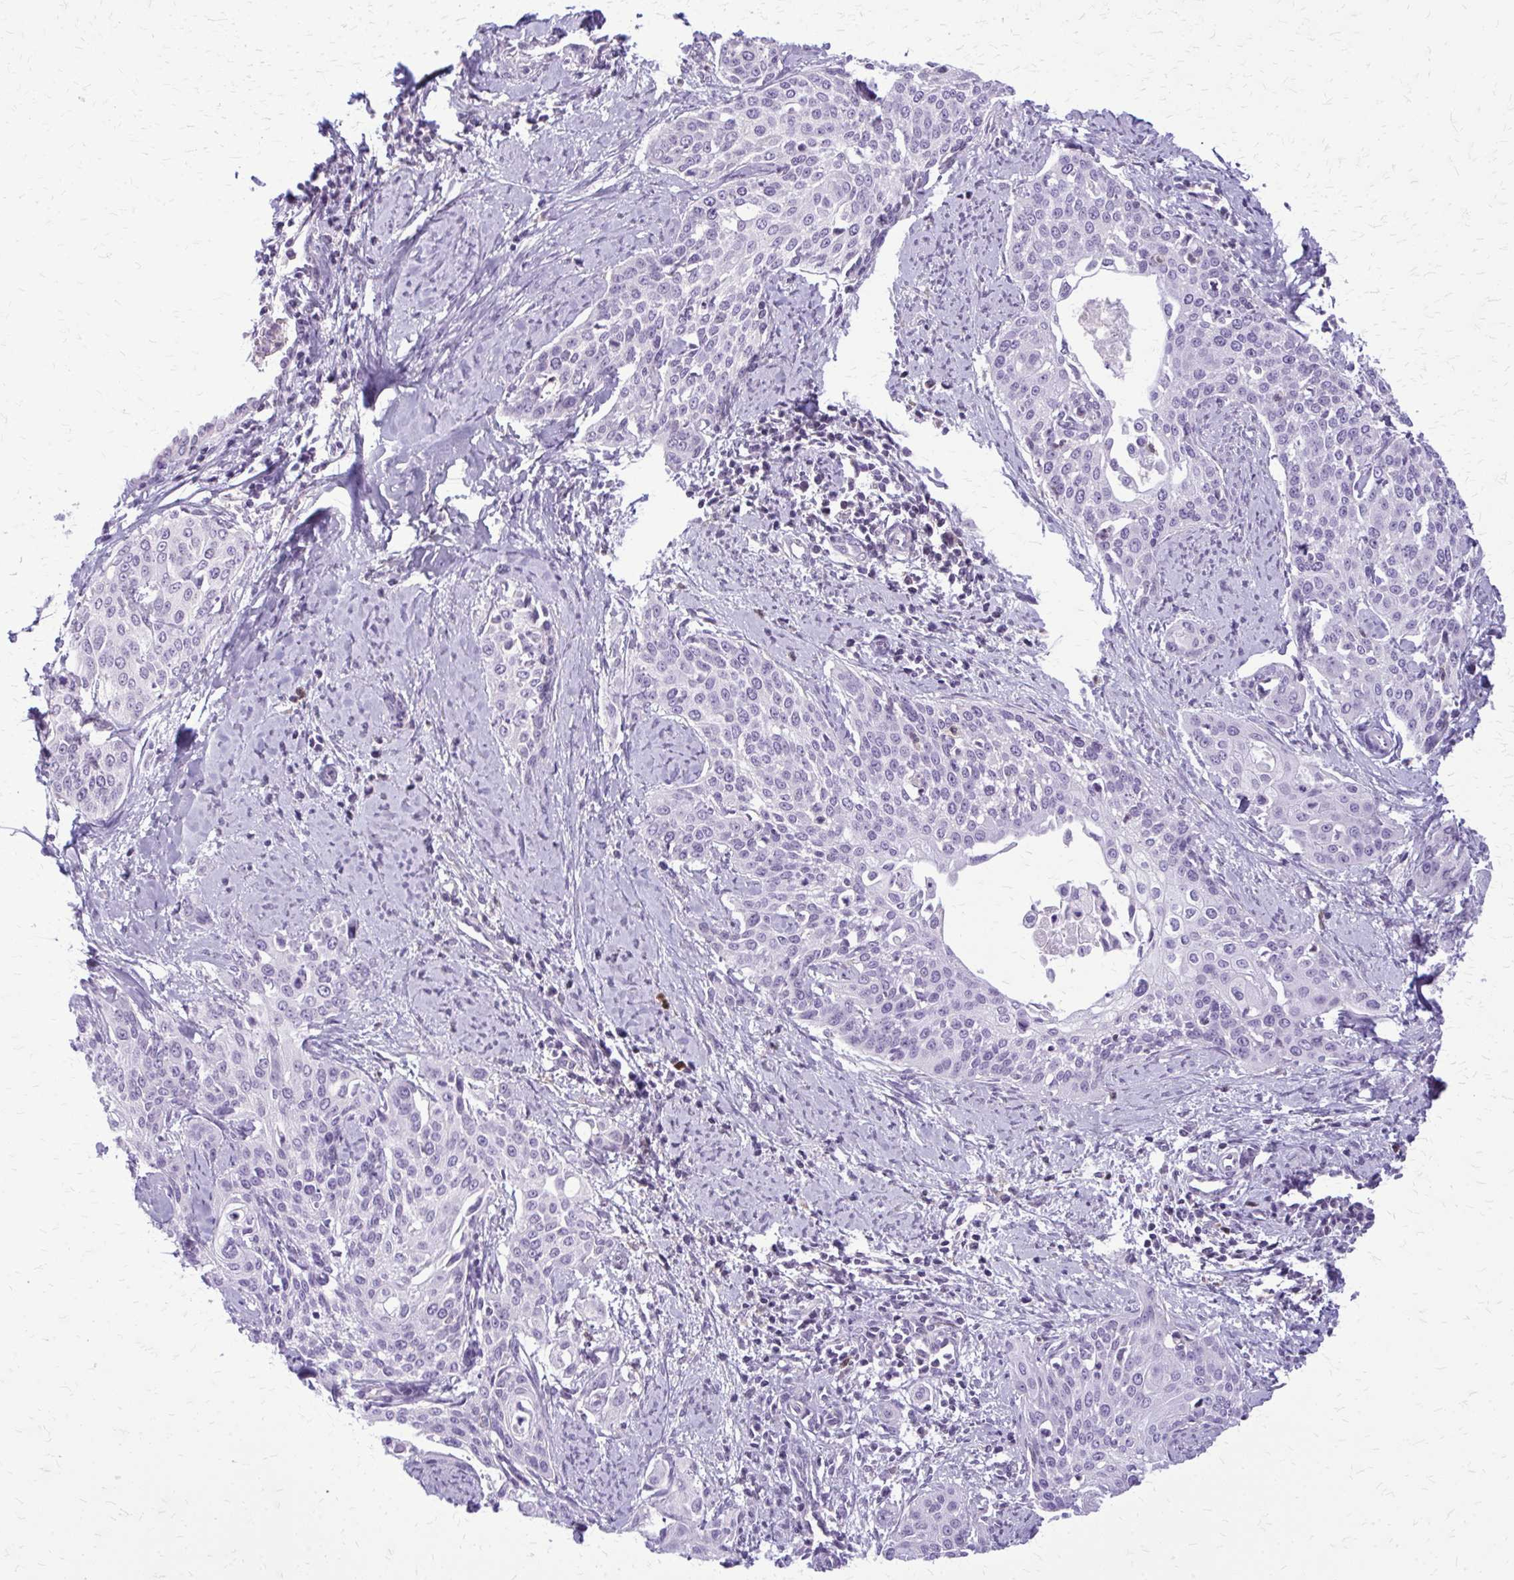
{"staining": {"intensity": "negative", "quantity": "none", "location": "none"}, "tissue": "cervical cancer", "cell_type": "Tumor cells", "image_type": "cancer", "snomed": [{"axis": "morphology", "description": "Squamous cell carcinoma, NOS"}, {"axis": "topography", "description": "Cervix"}], "caption": "Tumor cells show no significant expression in cervical cancer. Nuclei are stained in blue.", "gene": "GLRX", "patient": {"sex": "female", "age": 44}}